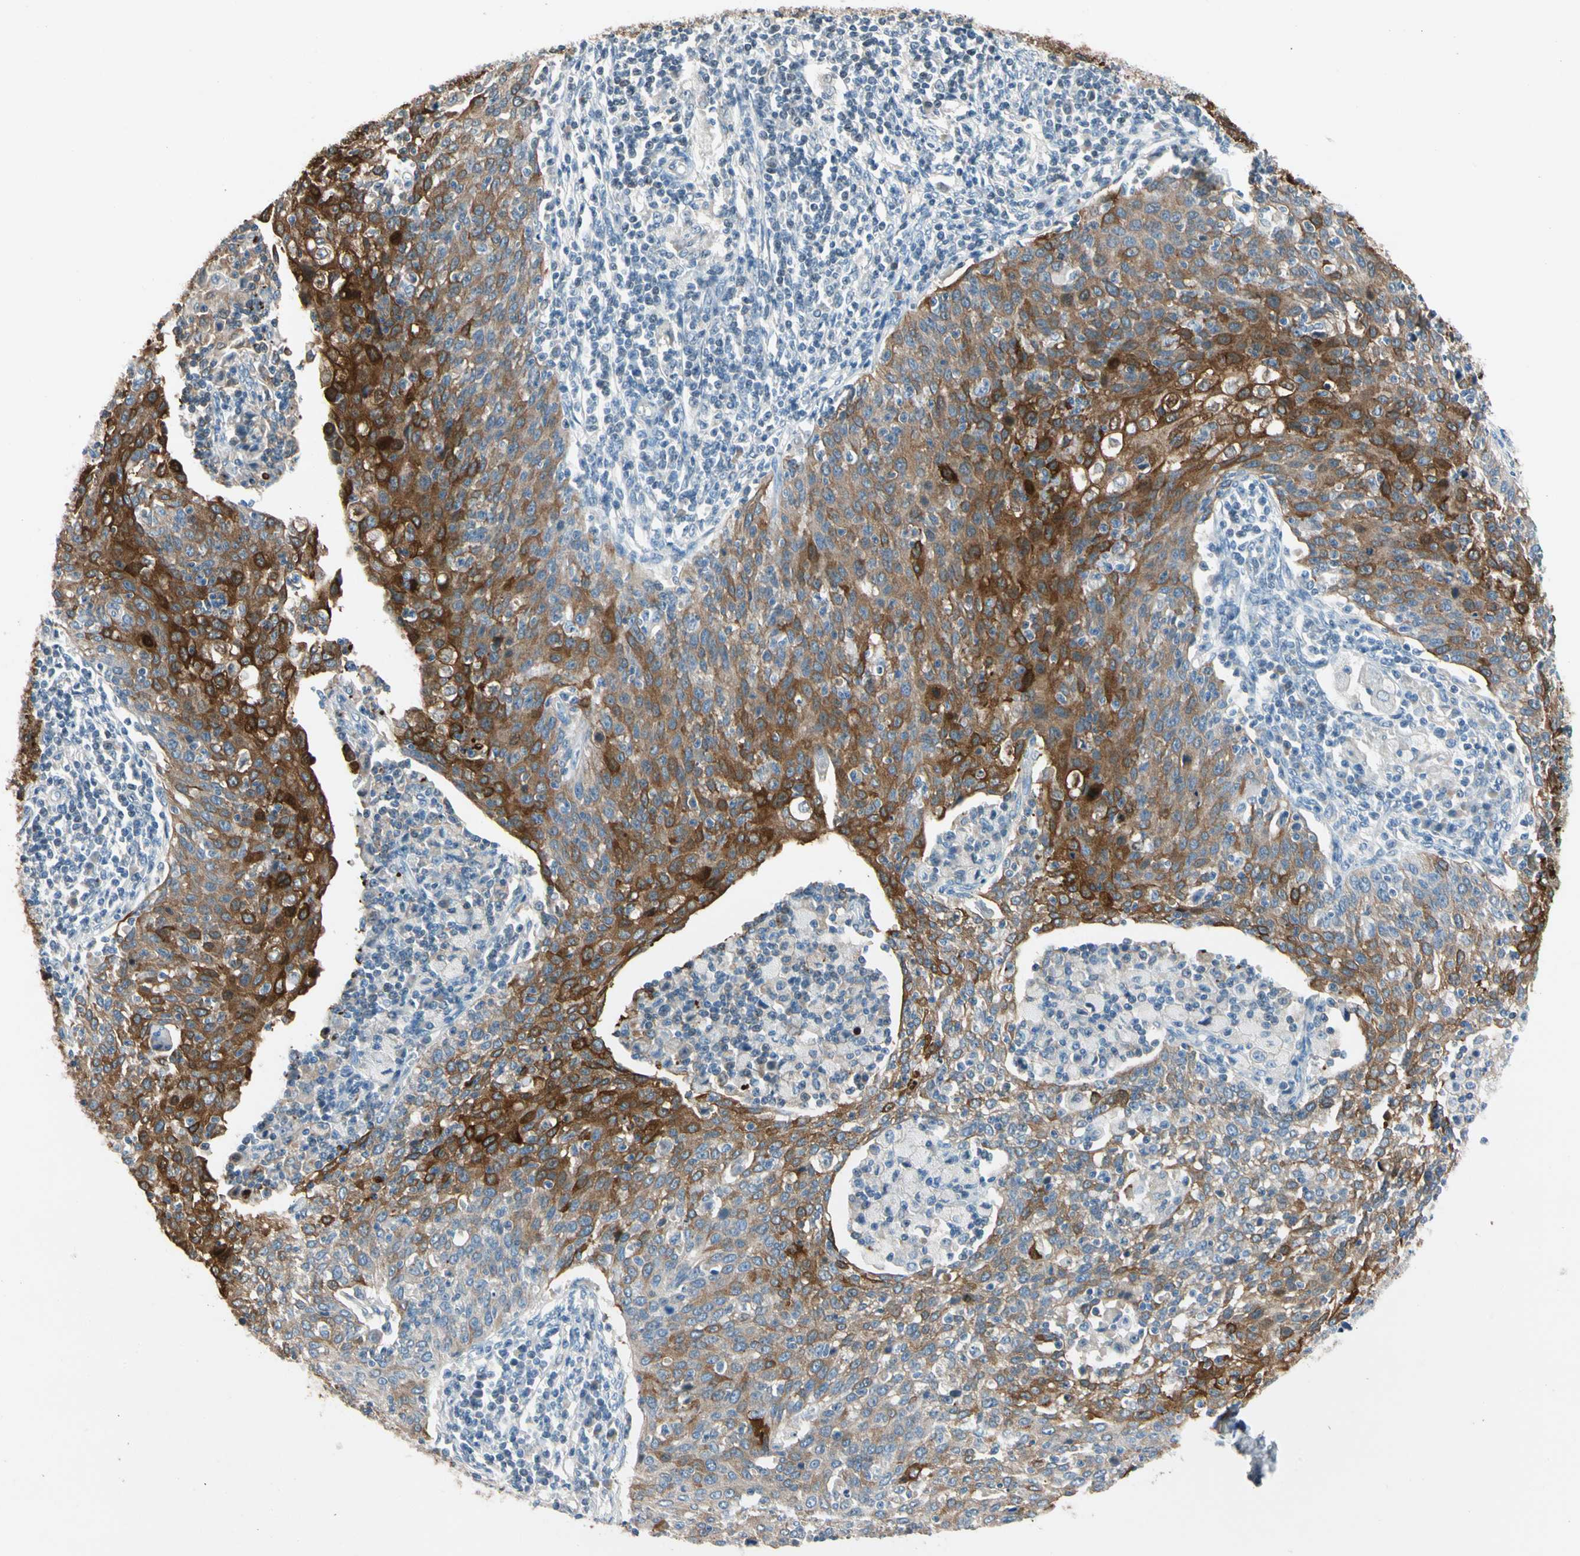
{"staining": {"intensity": "moderate", "quantity": ">75%", "location": "cytoplasmic/membranous"}, "tissue": "cervical cancer", "cell_type": "Tumor cells", "image_type": "cancer", "snomed": [{"axis": "morphology", "description": "Squamous cell carcinoma, NOS"}, {"axis": "topography", "description": "Cervix"}], "caption": "Human cervical cancer stained with a brown dye exhibits moderate cytoplasmic/membranous positive staining in about >75% of tumor cells.", "gene": "STK40", "patient": {"sex": "female", "age": 38}}